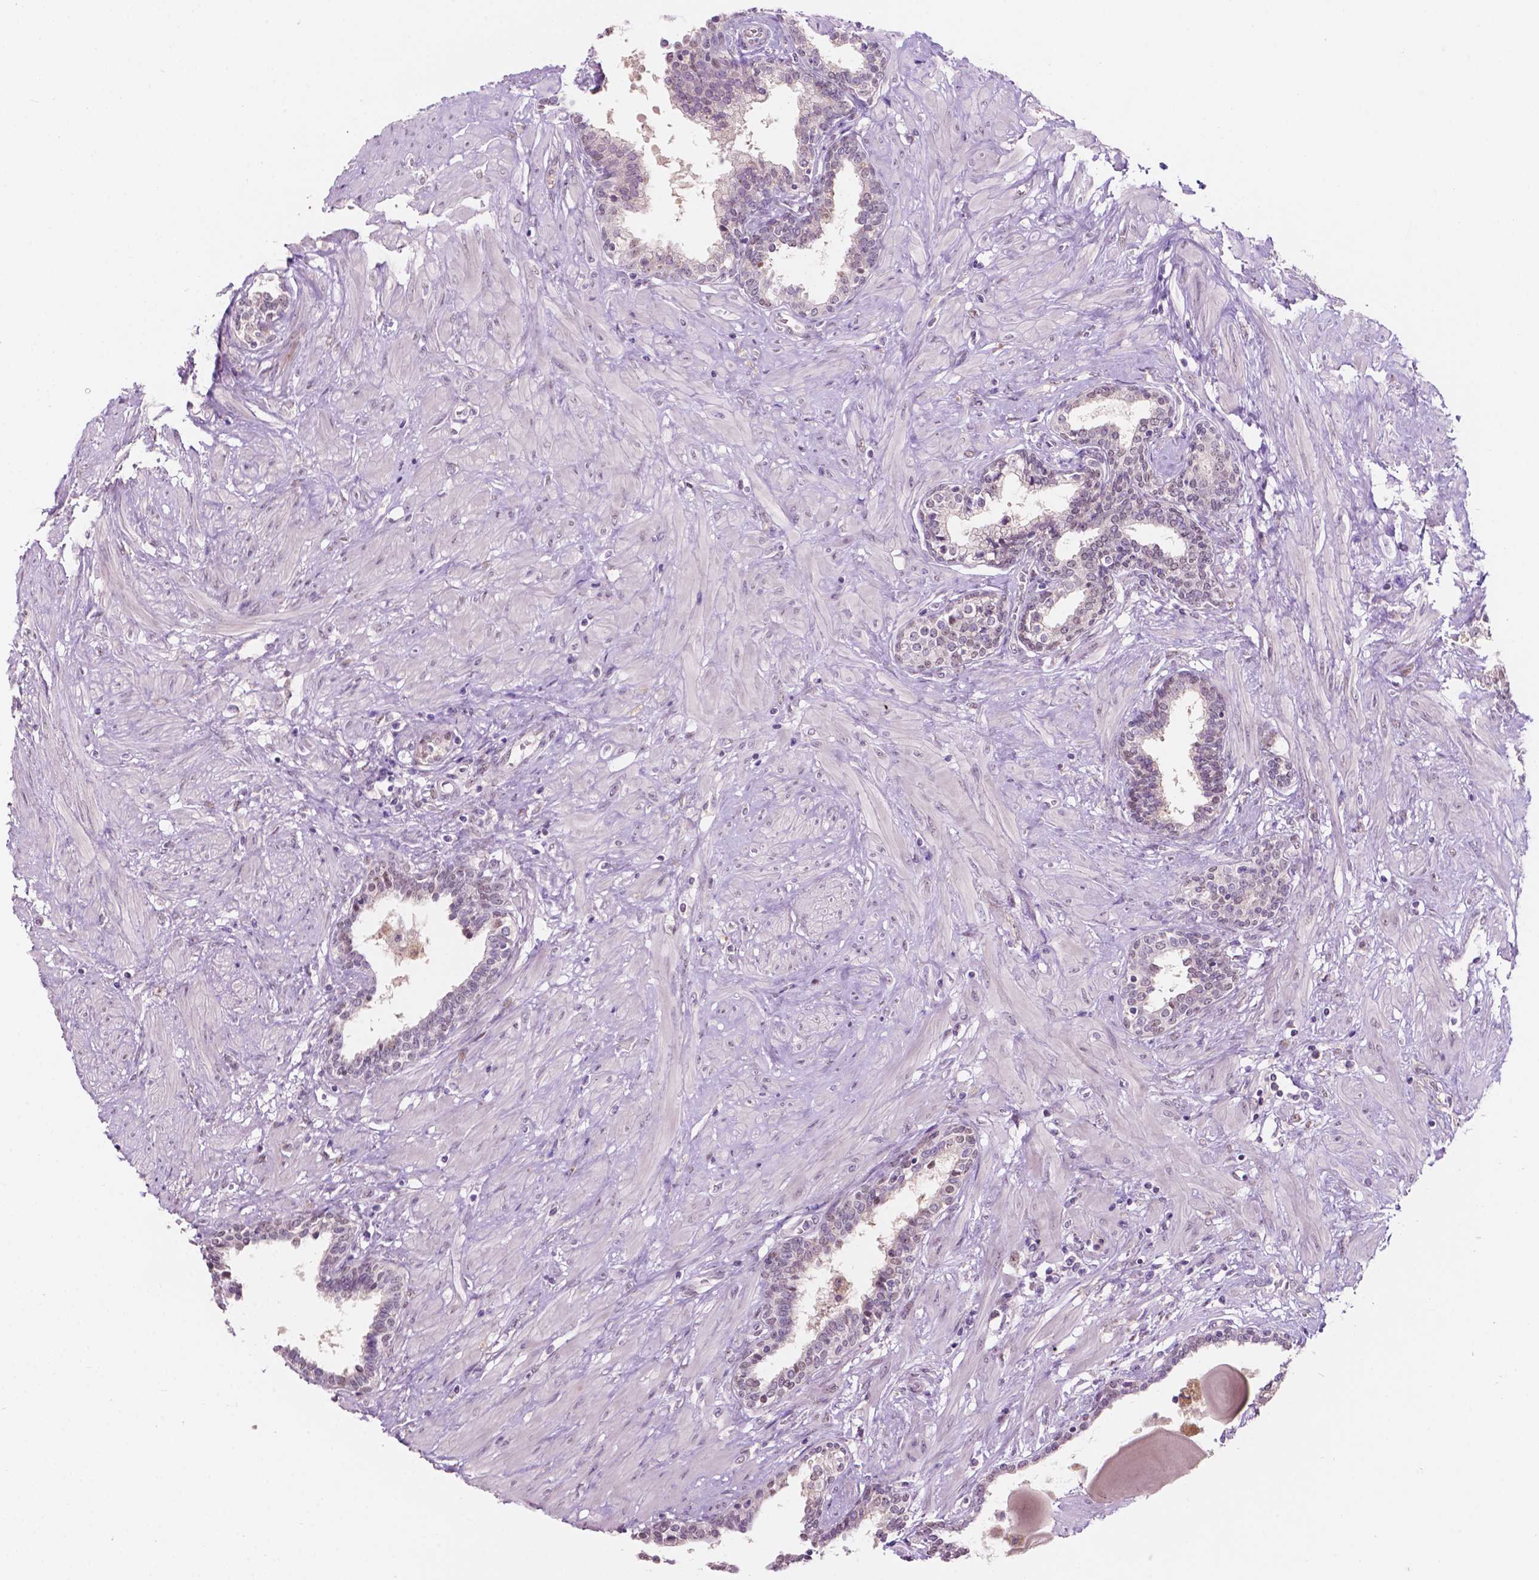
{"staining": {"intensity": "negative", "quantity": "none", "location": "none"}, "tissue": "prostate", "cell_type": "Glandular cells", "image_type": "normal", "snomed": [{"axis": "morphology", "description": "Normal tissue, NOS"}, {"axis": "topography", "description": "Prostate"}], "caption": "Immunohistochemistry (IHC) of normal human prostate exhibits no expression in glandular cells.", "gene": "TM6SF2", "patient": {"sex": "male", "age": 55}}